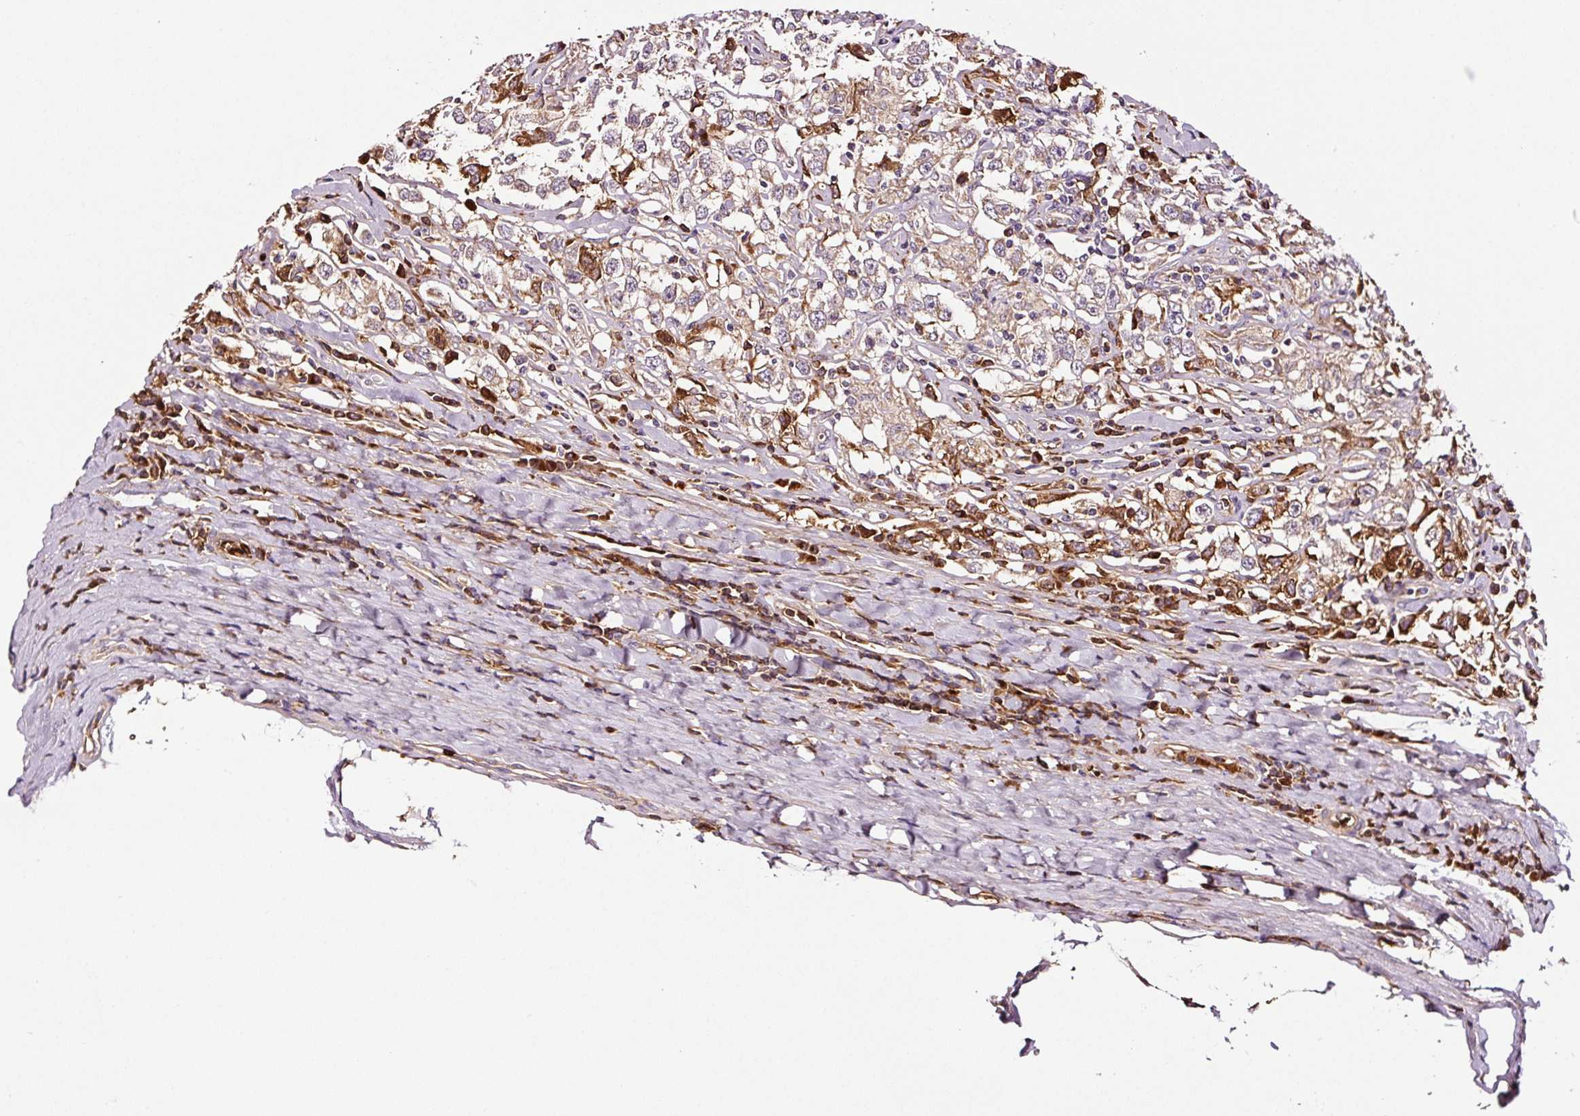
{"staining": {"intensity": "negative", "quantity": "none", "location": "none"}, "tissue": "testis cancer", "cell_type": "Tumor cells", "image_type": "cancer", "snomed": [{"axis": "morphology", "description": "Seminoma, NOS"}, {"axis": "topography", "description": "Testis"}], "caption": "IHC of testis cancer exhibits no positivity in tumor cells.", "gene": "PGLYRP2", "patient": {"sex": "male", "age": 41}}